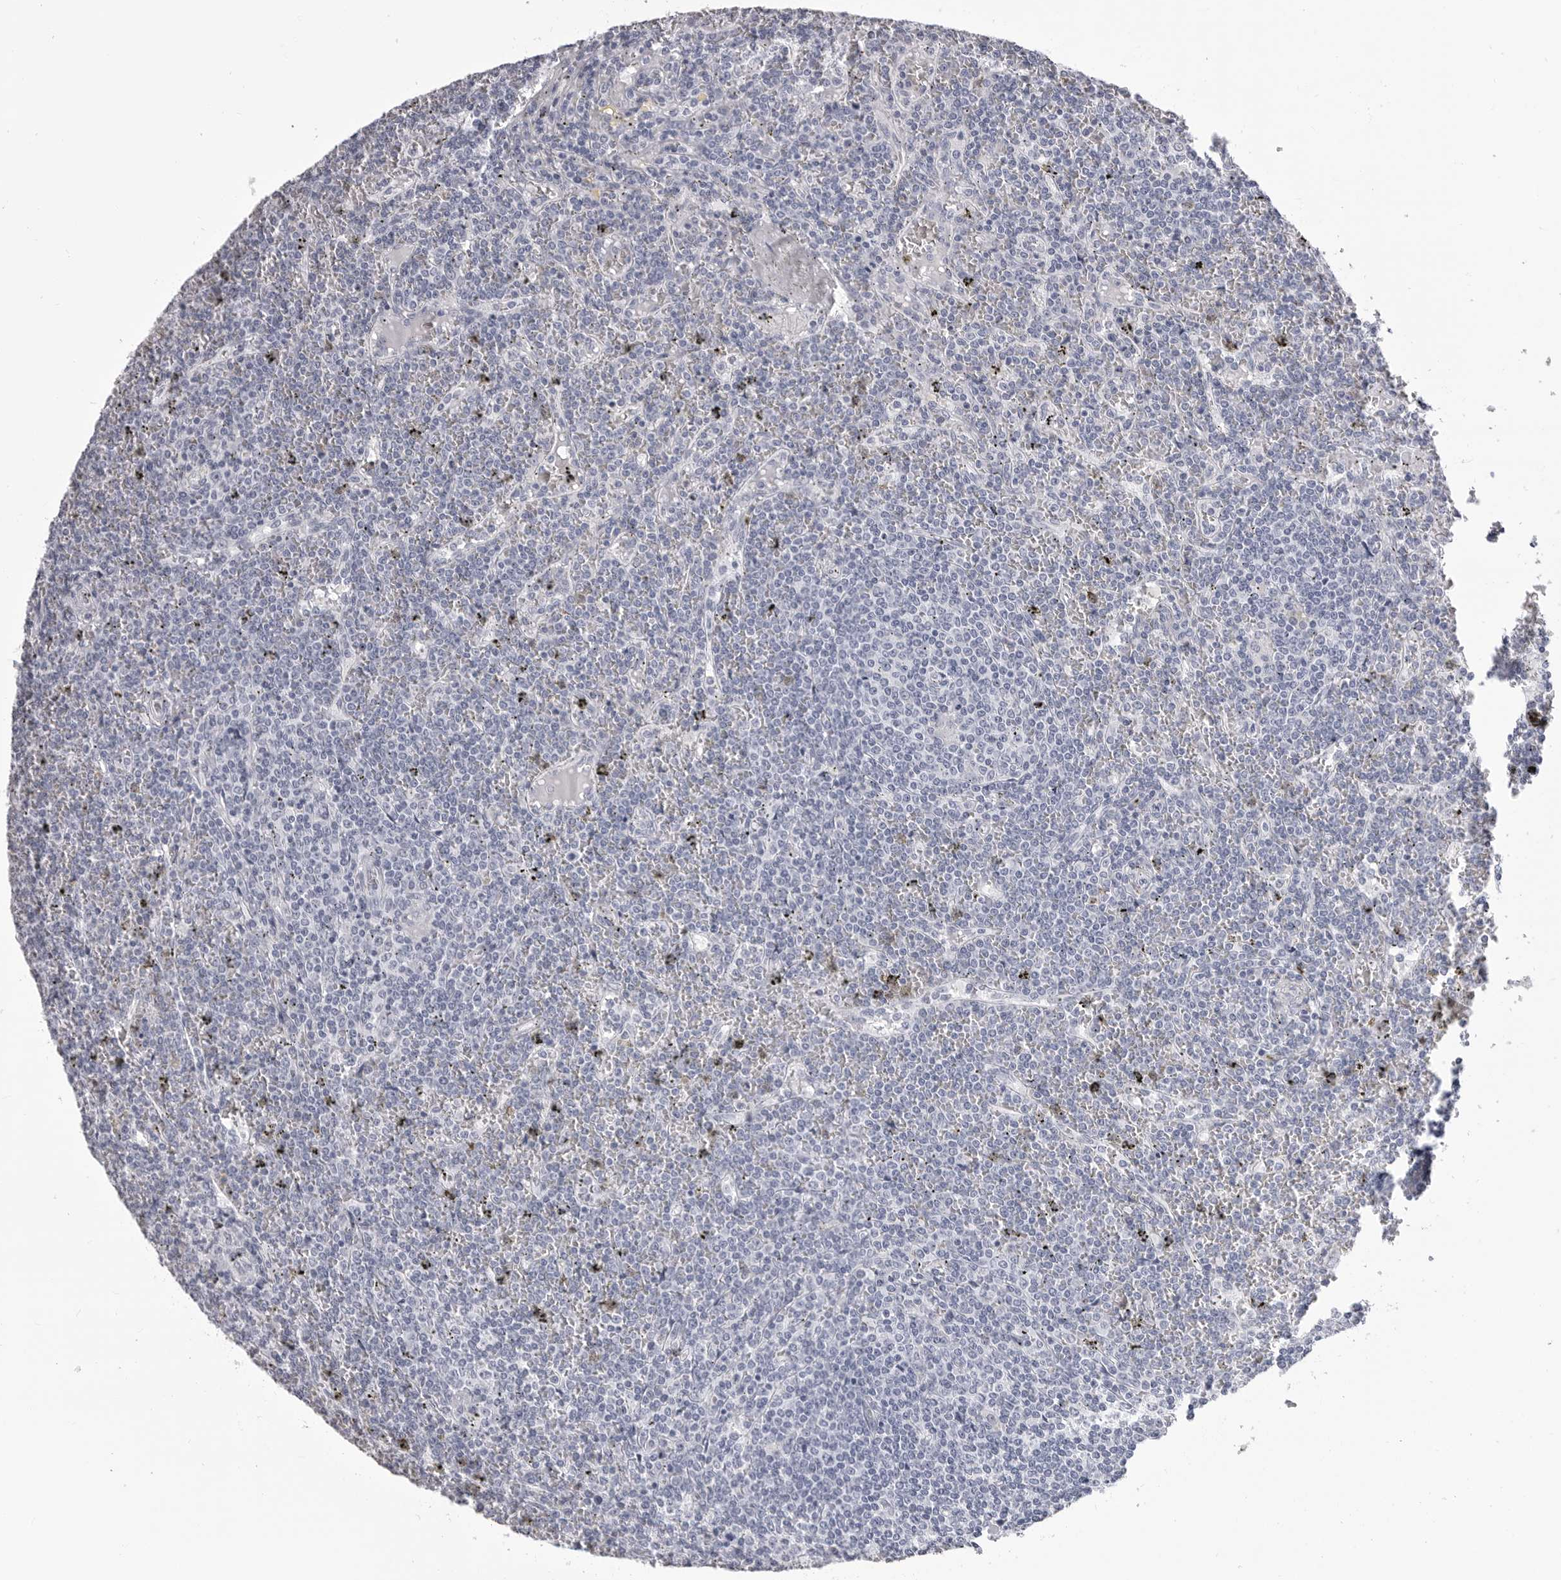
{"staining": {"intensity": "negative", "quantity": "none", "location": "none"}, "tissue": "lymphoma", "cell_type": "Tumor cells", "image_type": "cancer", "snomed": [{"axis": "morphology", "description": "Malignant lymphoma, non-Hodgkin's type, Low grade"}, {"axis": "topography", "description": "Spleen"}], "caption": "DAB (3,3'-diaminobenzidine) immunohistochemical staining of low-grade malignant lymphoma, non-Hodgkin's type reveals no significant positivity in tumor cells.", "gene": "LGALS4", "patient": {"sex": "female", "age": 19}}